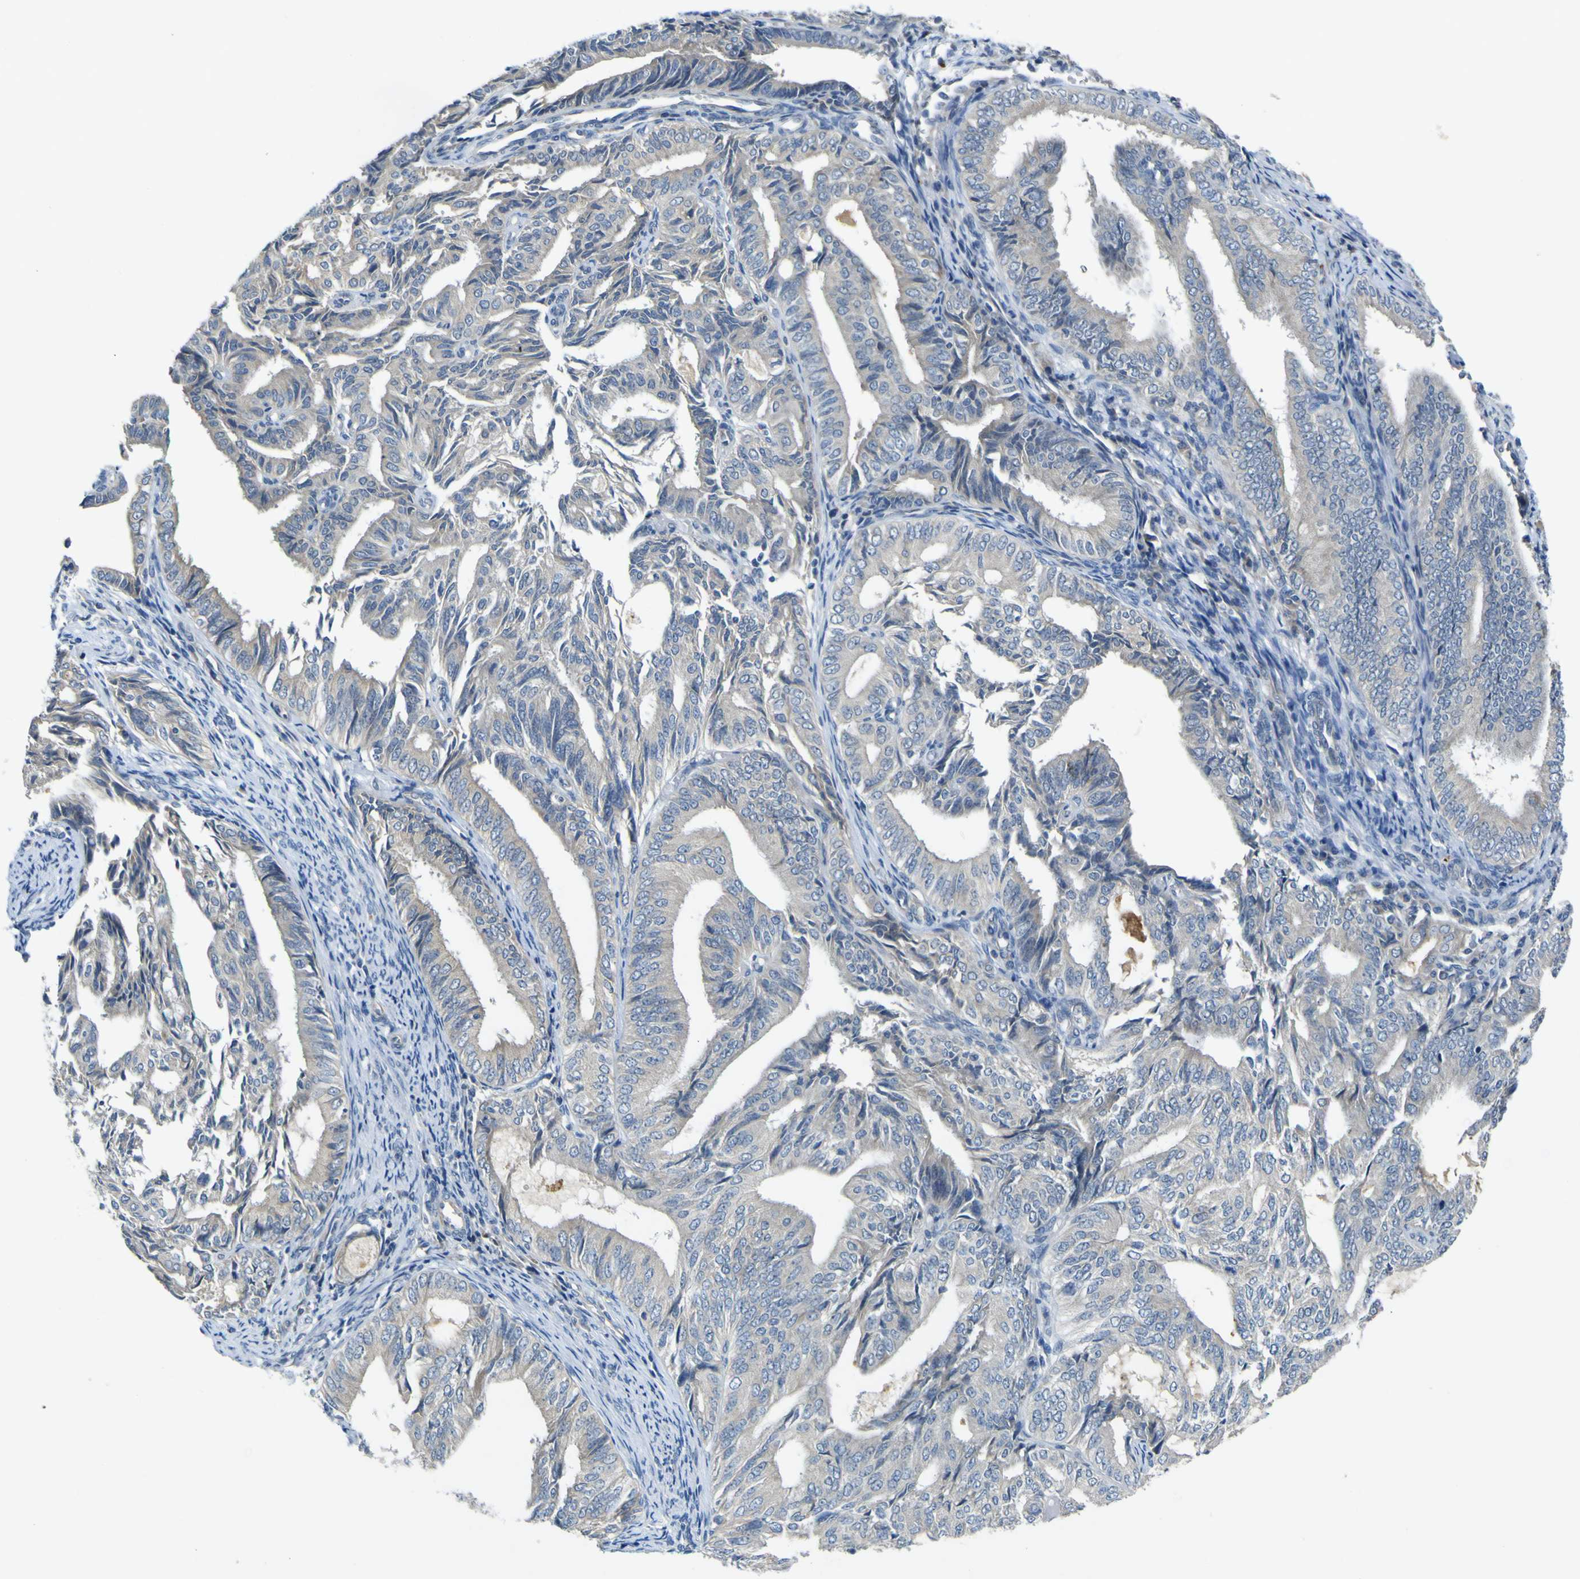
{"staining": {"intensity": "weak", "quantity": "<25%", "location": "cytoplasmic/membranous"}, "tissue": "endometrial cancer", "cell_type": "Tumor cells", "image_type": "cancer", "snomed": [{"axis": "morphology", "description": "Adenocarcinoma, NOS"}, {"axis": "topography", "description": "Endometrium"}], "caption": "Protein analysis of endometrial cancer (adenocarcinoma) demonstrates no significant positivity in tumor cells.", "gene": "LDLR", "patient": {"sex": "female", "age": 58}}